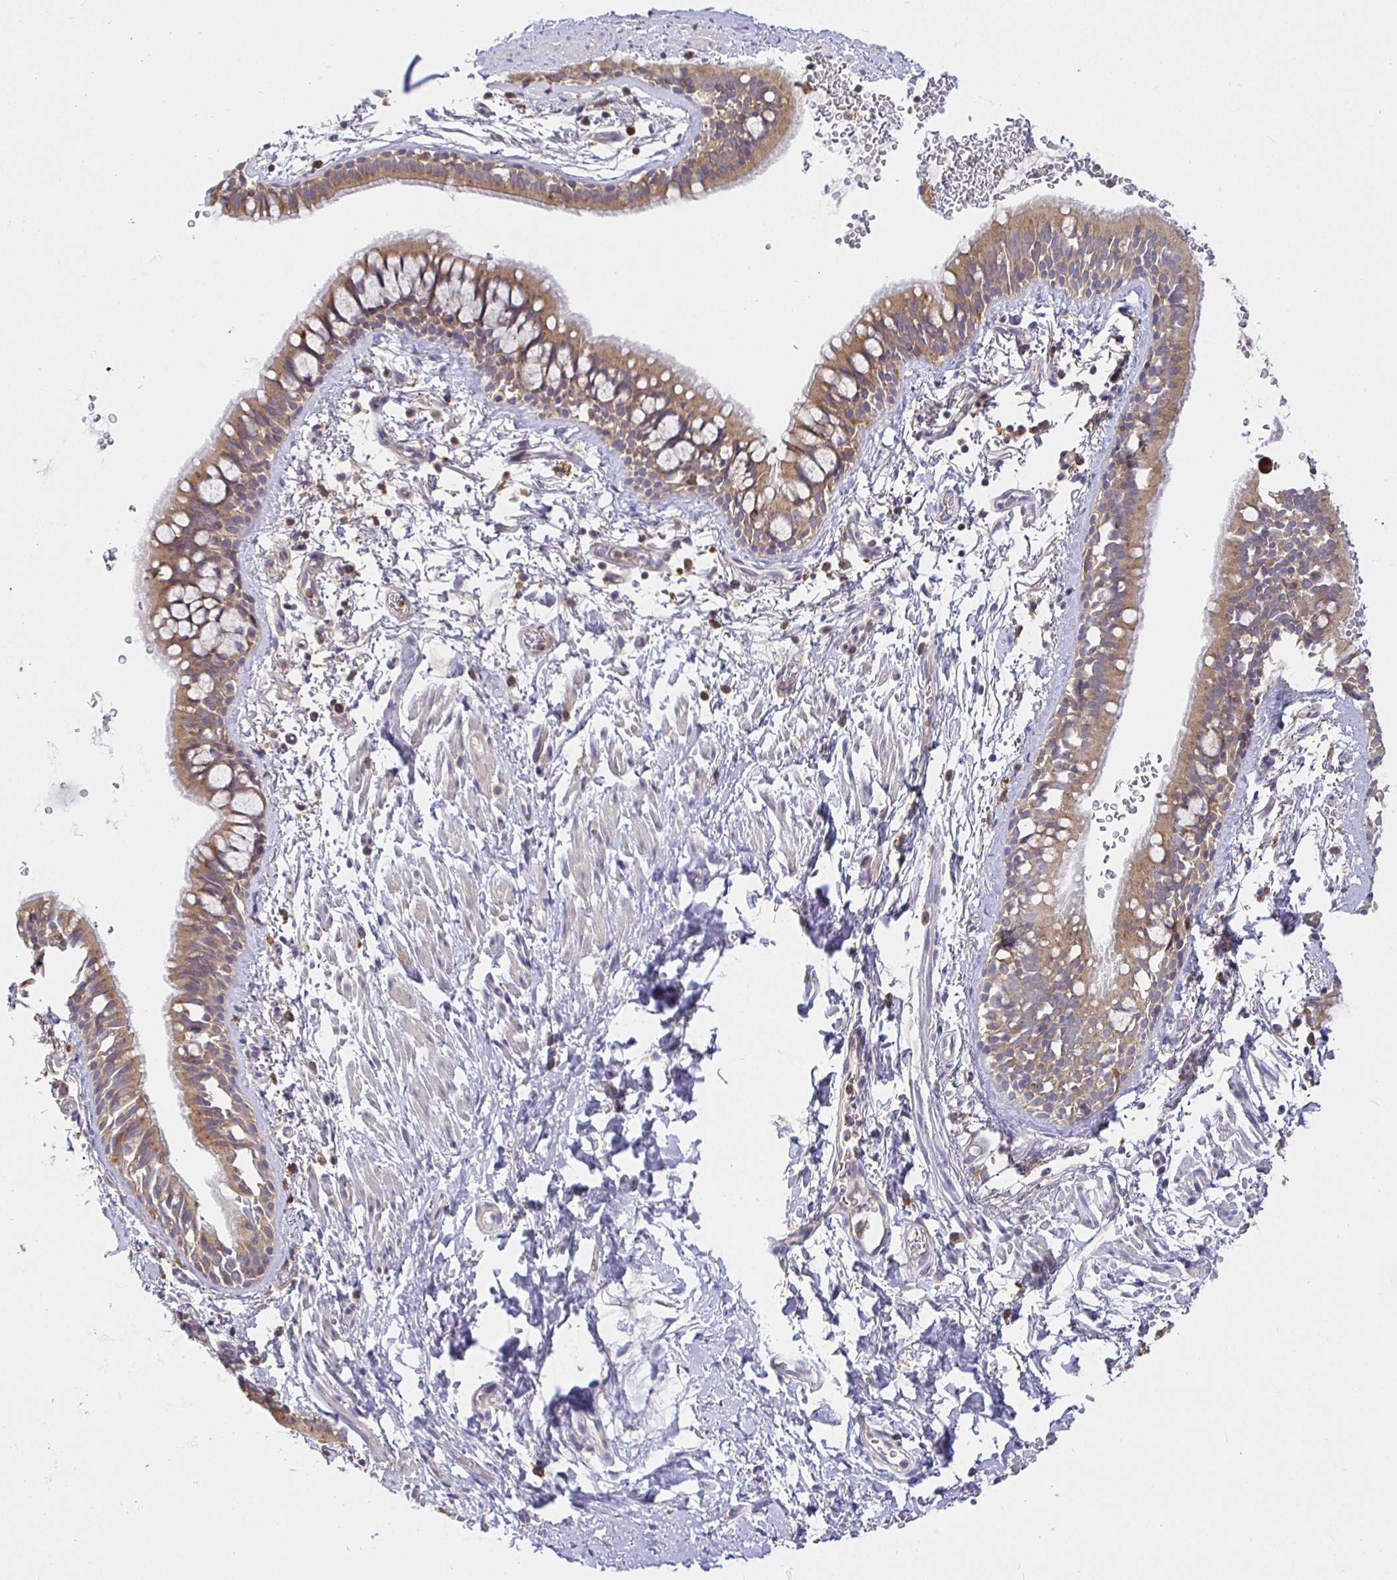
{"staining": {"intensity": "moderate", "quantity": ">75%", "location": "cytoplasmic/membranous"}, "tissue": "bronchus", "cell_type": "Respiratory epithelial cells", "image_type": "normal", "snomed": [{"axis": "morphology", "description": "Normal tissue, NOS"}, {"axis": "topography", "description": "Lymph node"}, {"axis": "topography", "description": "Cartilage tissue"}, {"axis": "topography", "description": "Bronchus"}], "caption": "Immunohistochemistry histopathology image of benign bronchus: human bronchus stained using IHC displays medium levels of moderate protein expression localized specifically in the cytoplasmic/membranous of respiratory epithelial cells, appearing as a cytoplasmic/membranous brown color.", "gene": "ATP6V1F", "patient": {"sex": "female", "age": 70}}